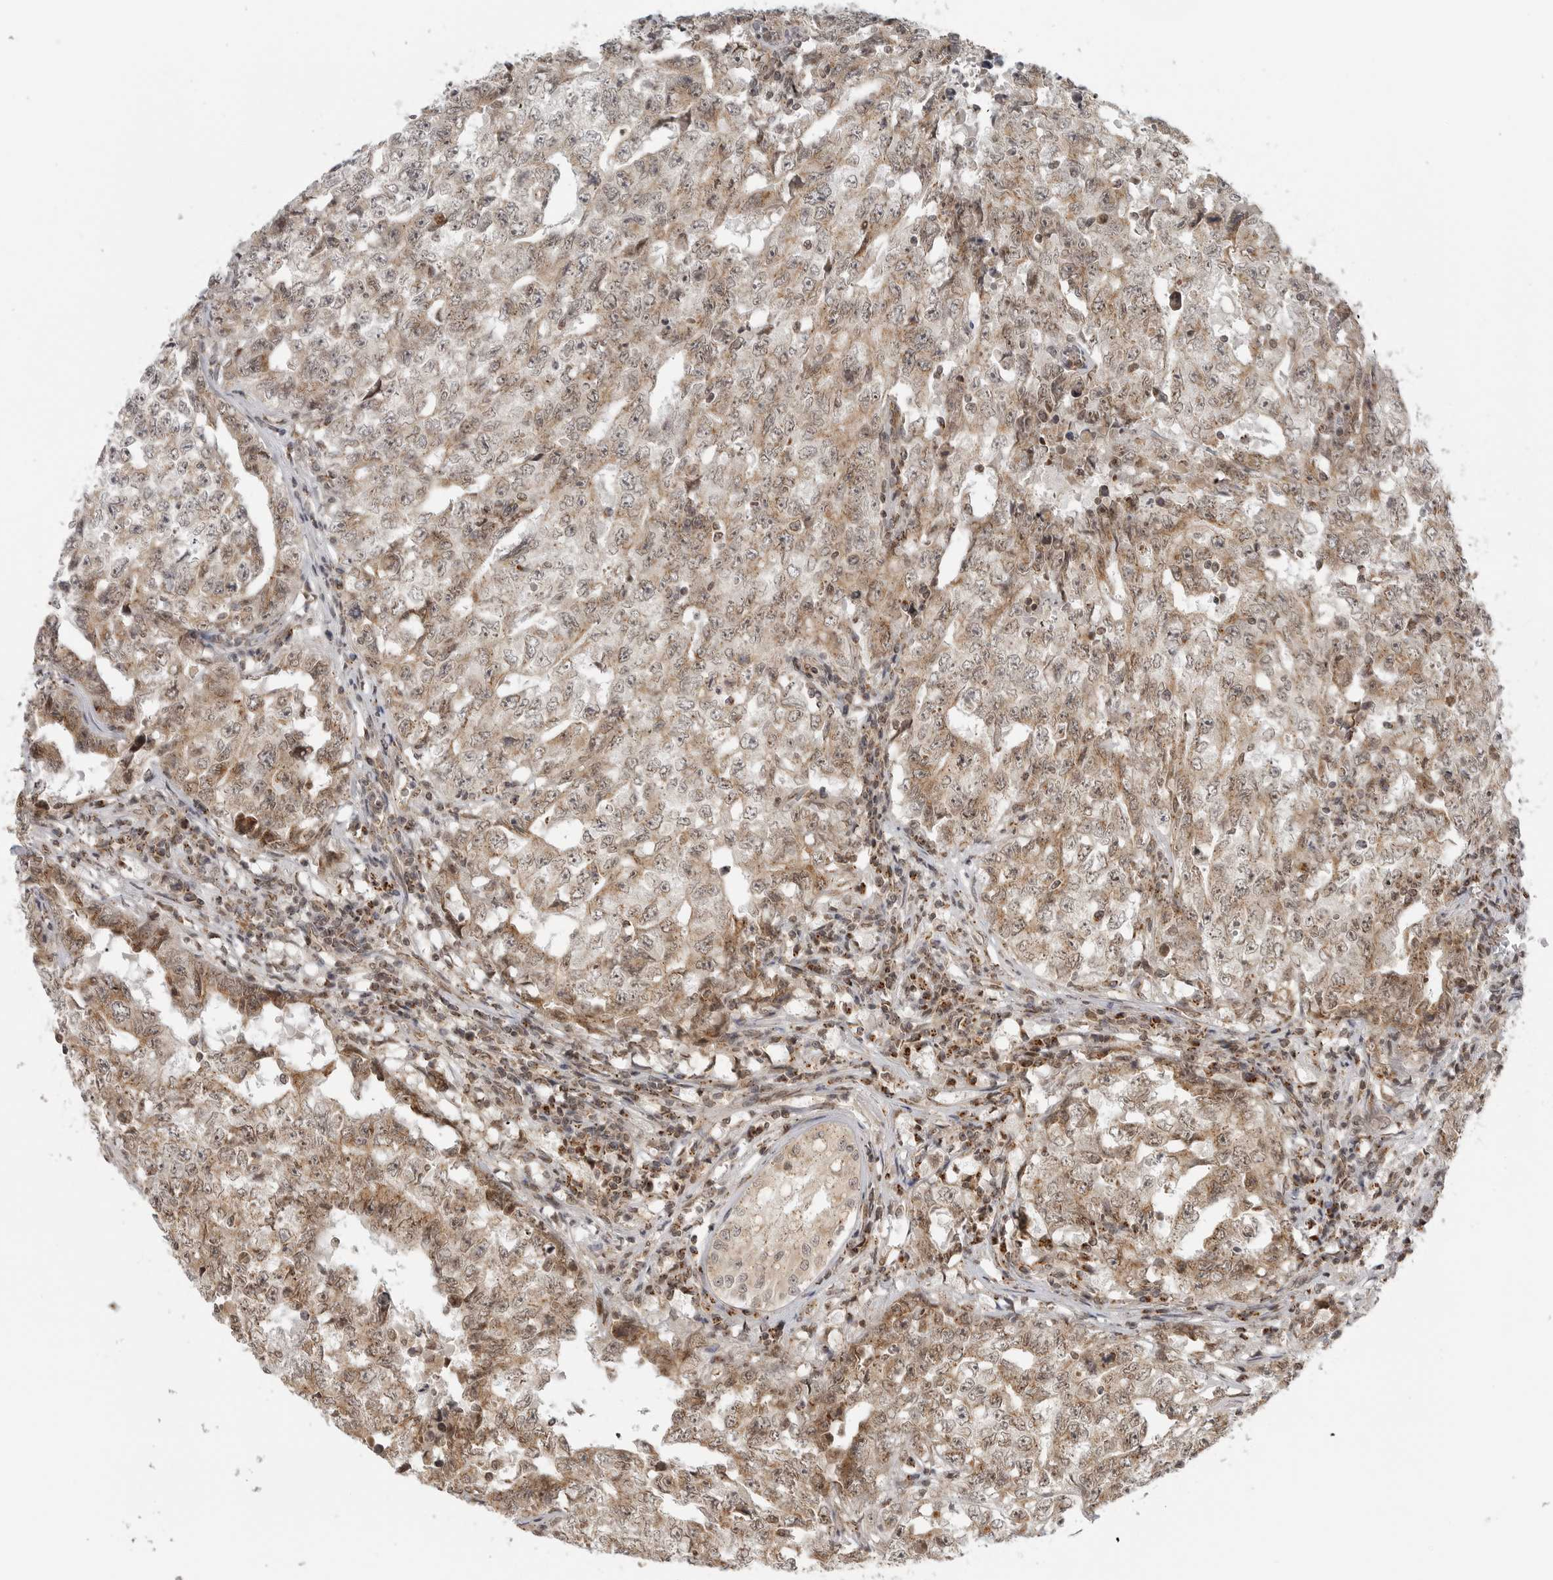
{"staining": {"intensity": "moderate", "quantity": ">75%", "location": "cytoplasmic/membranous"}, "tissue": "testis cancer", "cell_type": "Tumor cells", "image_type": "cancer", "snomed": [{"axis": "morphology", "description": "Carcinoma, Embryonal, NOS"}, {"axis": "topography", "description": "Testis"}], "caption": "Testis cancer (embryonal carcinoma) stained with a brown dye reveals moderate cytoplasmic/membranous positive staining in approximately >75% of tumor cells.", "gene": "COPA", "patient": {"sex": "male", "age": 26}}